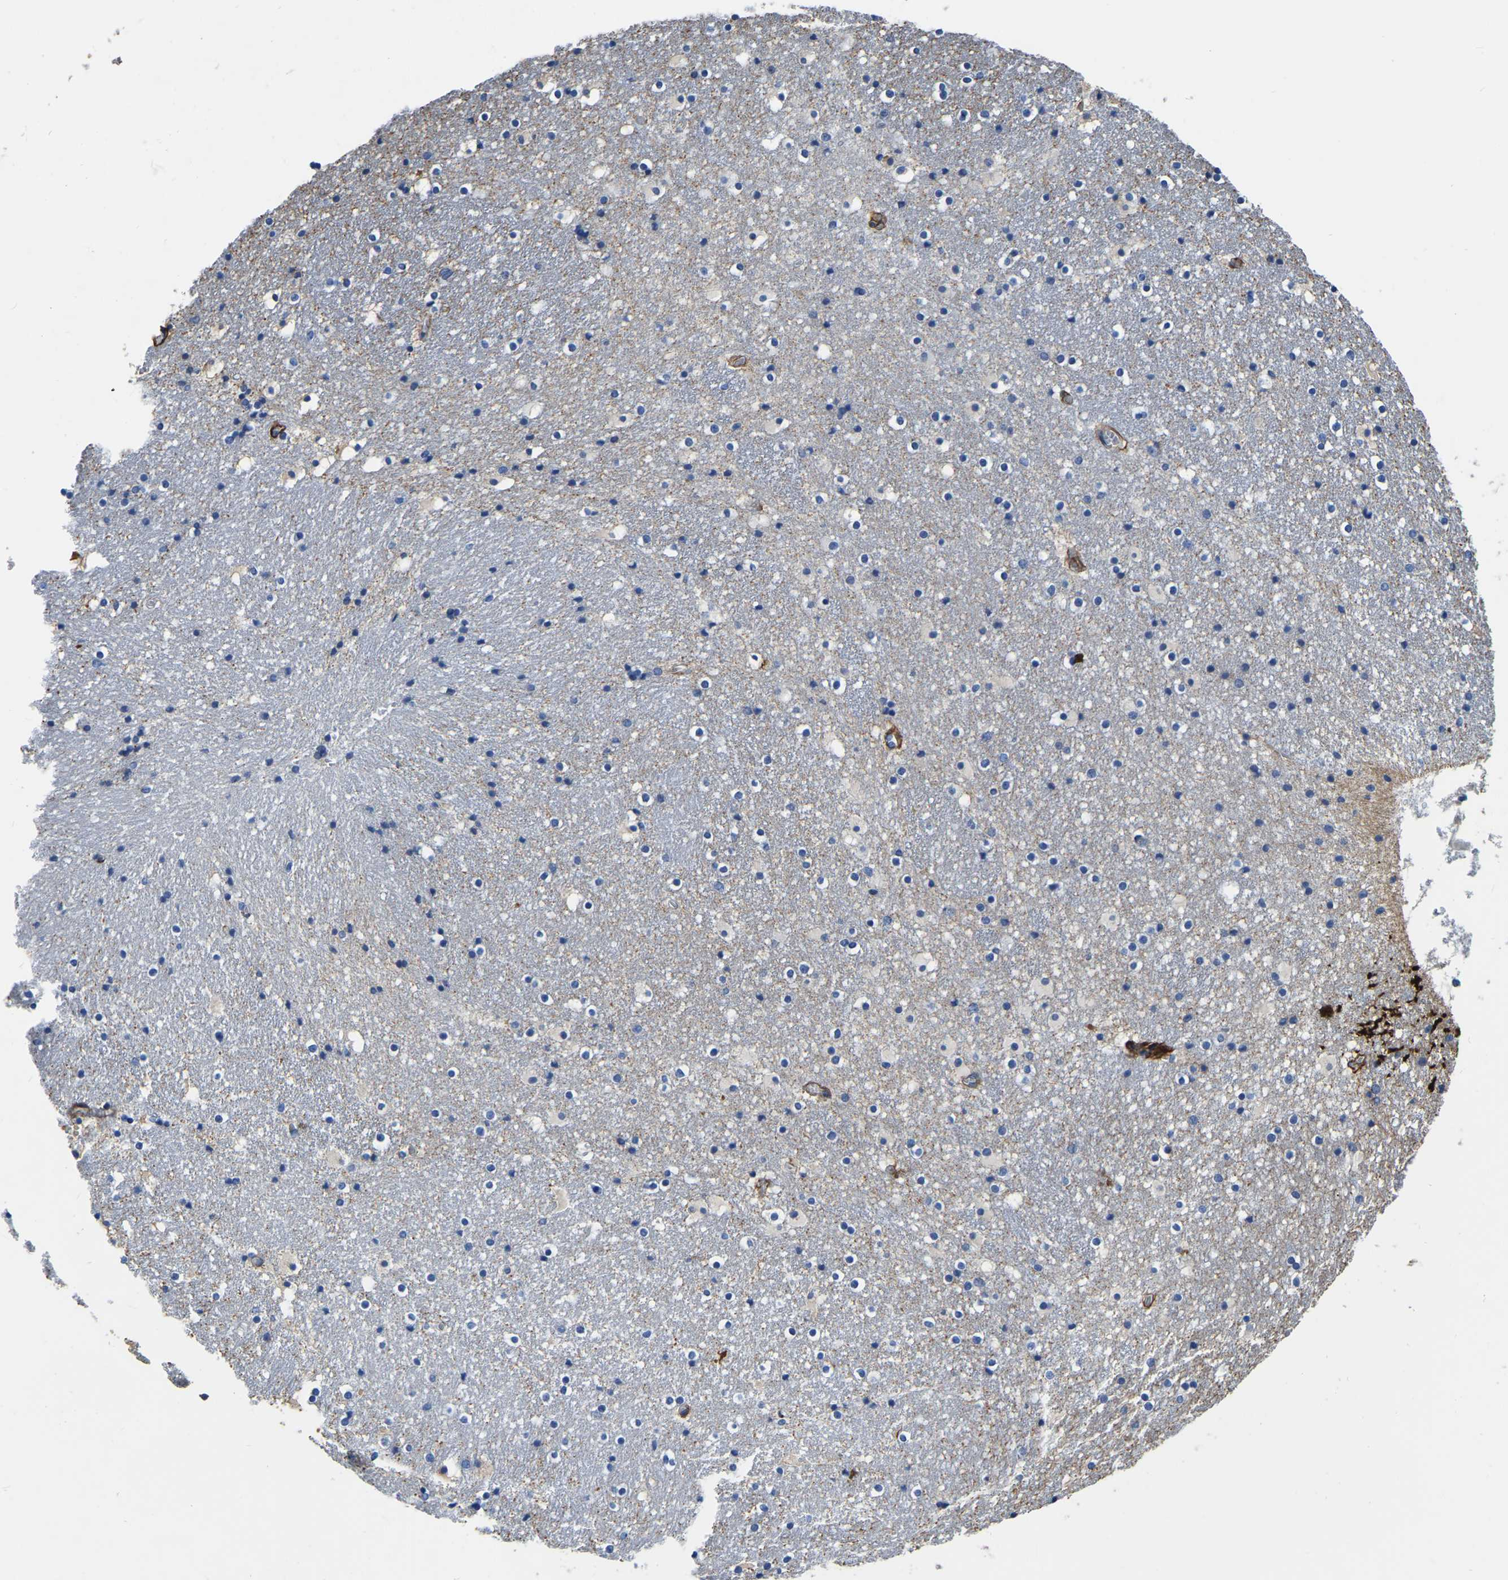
{"staining": {"intensity": "moderate", "quantity": "<25%", "location": "cytoplasmic/membranous"}, "tissue": "caudate", "cell_type": "Glial cells", "image_type": "normal", "snomed": [{"axis": "morphology", "description": "Normal tissue, NOS"}, {"axis": "topography", "description": "Lateral ventricle wall"}], "caption": "High-magnification brightfield microscopy of unremarkable caudate stained with DAB (brown) and counterstained with hematoxylin (blue). glial cells exhibit moderate cytoplasmic/membranous staining is seen in approximately<25% of cells.", "gene": "COL6A1", "patient": {"sex": "male", "age": 45}}